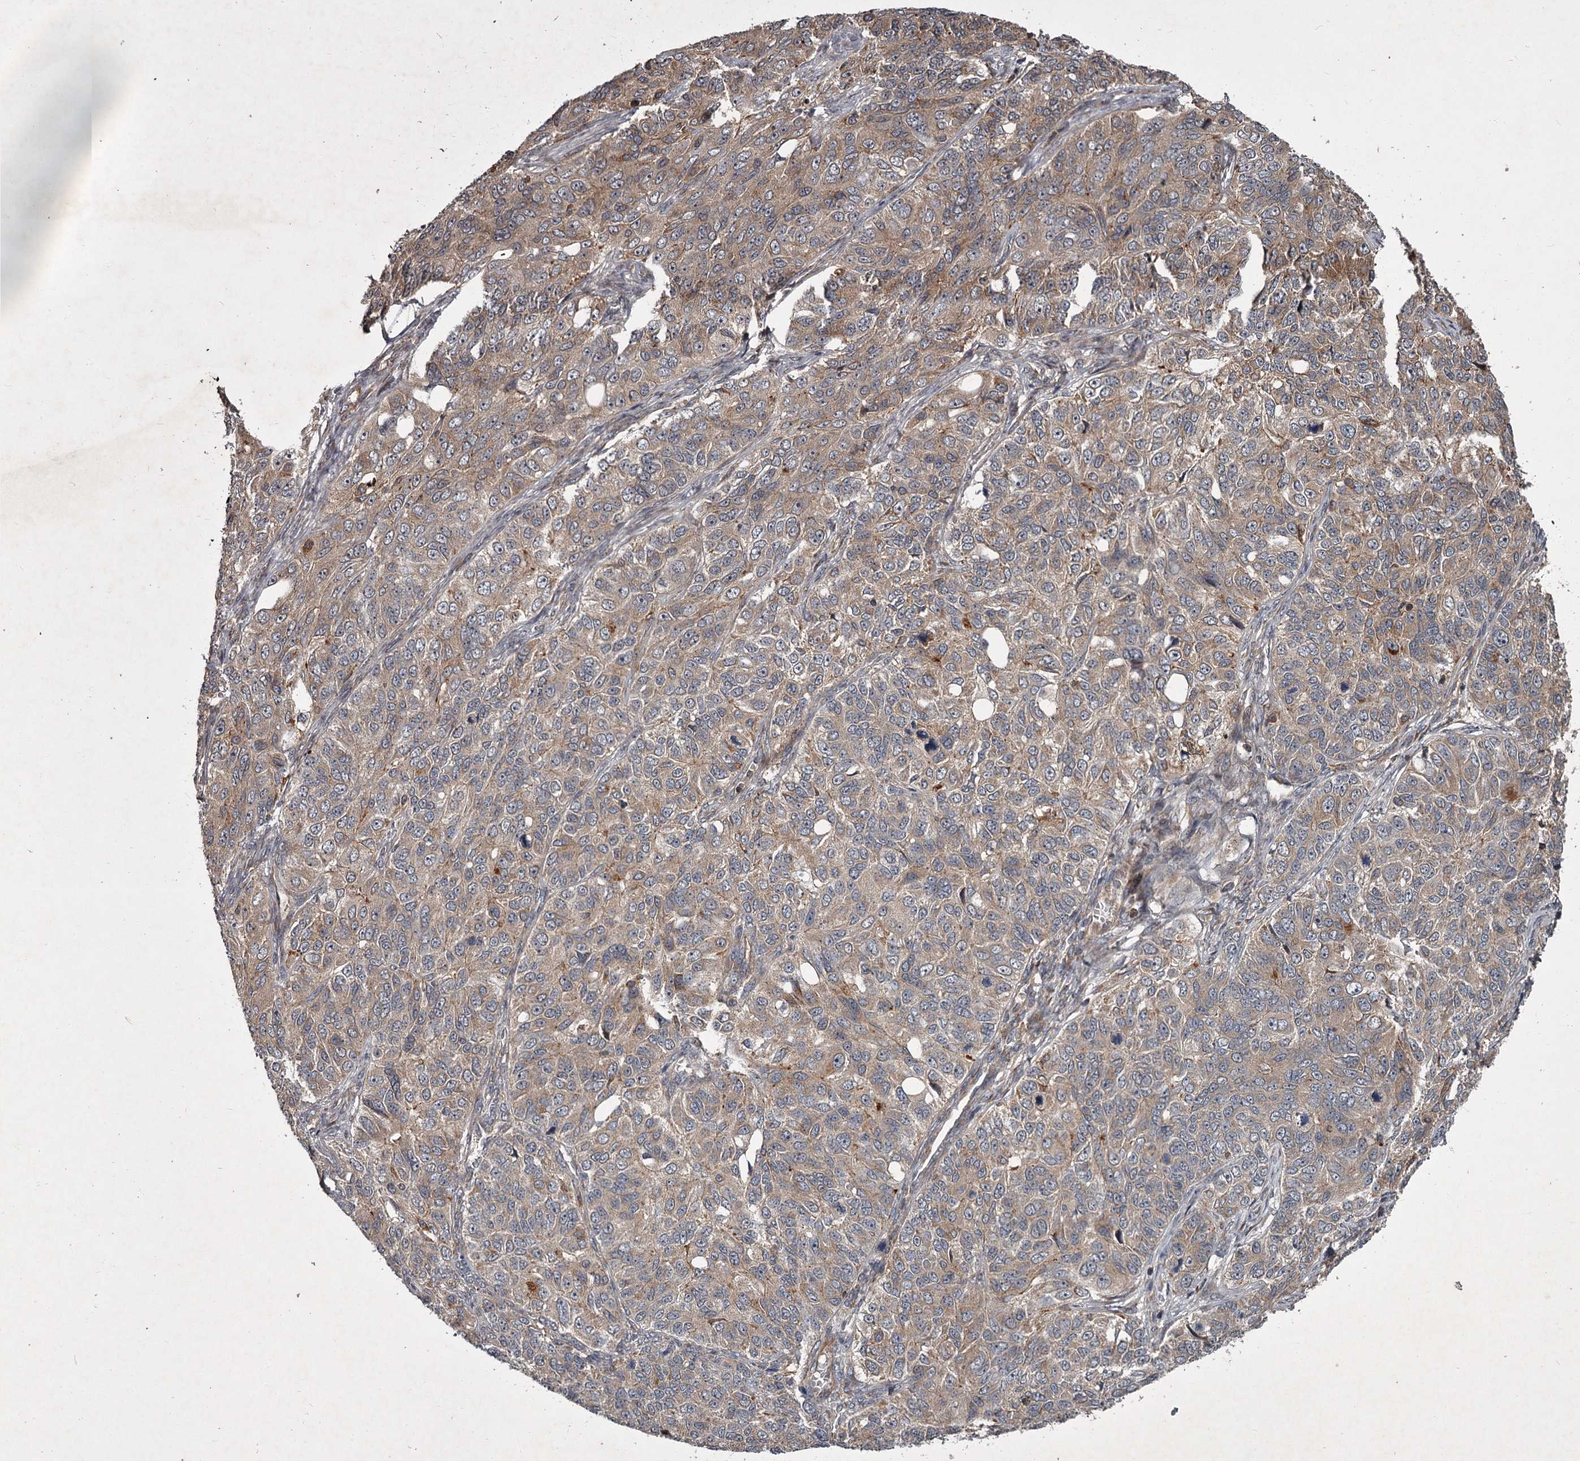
{"staining": {"intensity": "weak", "quantity": ">75%", "location": "cytoplasmic/membranous"}, "tissue": "ovarian cancer", "cell_type": "Tumor cells", "image_type": "cancer", "snomed": [{"axis": "morphology", "description": "Carcinoma, endometroid"}, {"axis": "topography", "description": "Ovary"}], "caption": "Immunohistochemistry staining of ovarian cancer (endometroid carcinoma), which shows low levels of weak cytoplasmic/membranous expression in about >75% of tumor cells indicating weak cytoplasmic/membranous protein staining. The staining was performed using DAB (3,3'-diaminobenzidine) (brown) for protein detection and nuclei were counterstained in hematoxylin (blue).", "gene": "UNC93B1", "patient": {"sex": "female", "age": 51}}